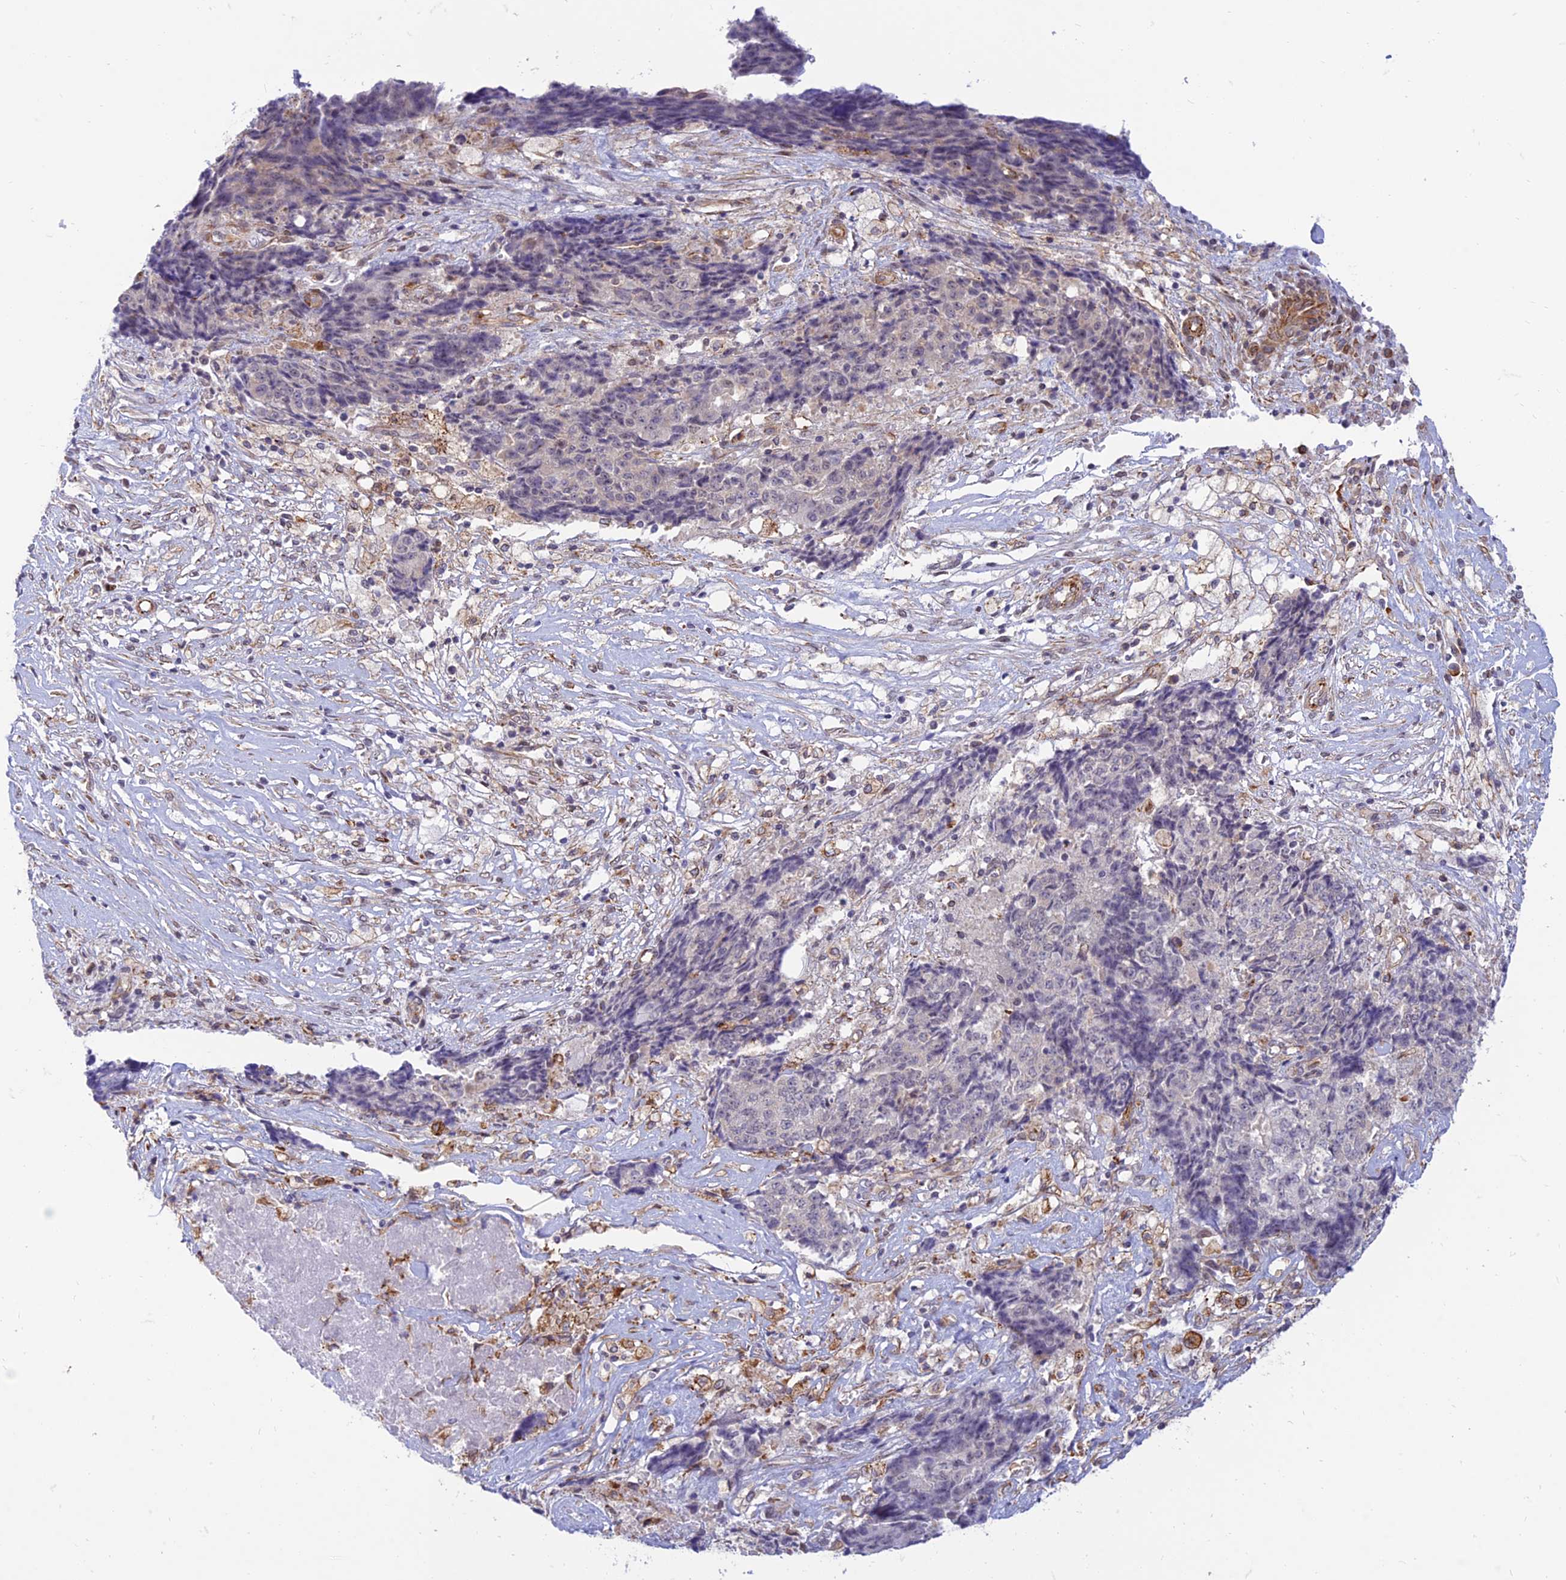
{"staining": {"intensity": "negative", "quantity": "none", "location": "none"}, "tissue": "ovarian cancer", "cell_type": "Tumor cells", "image_type": "cancer", "snomed": [{"axis": "morphology", "description": "Carcinoma, endometroid"}, {"axis": "topography", "description": "Ovary"}], "caption": "Human ovarian endometroid carcinoma stained for a protein using immunohistochemistry exhibits no staining in tumor cells.", "gene": "SAPCD2", "patient": {"sex": "female", "age": 42}}